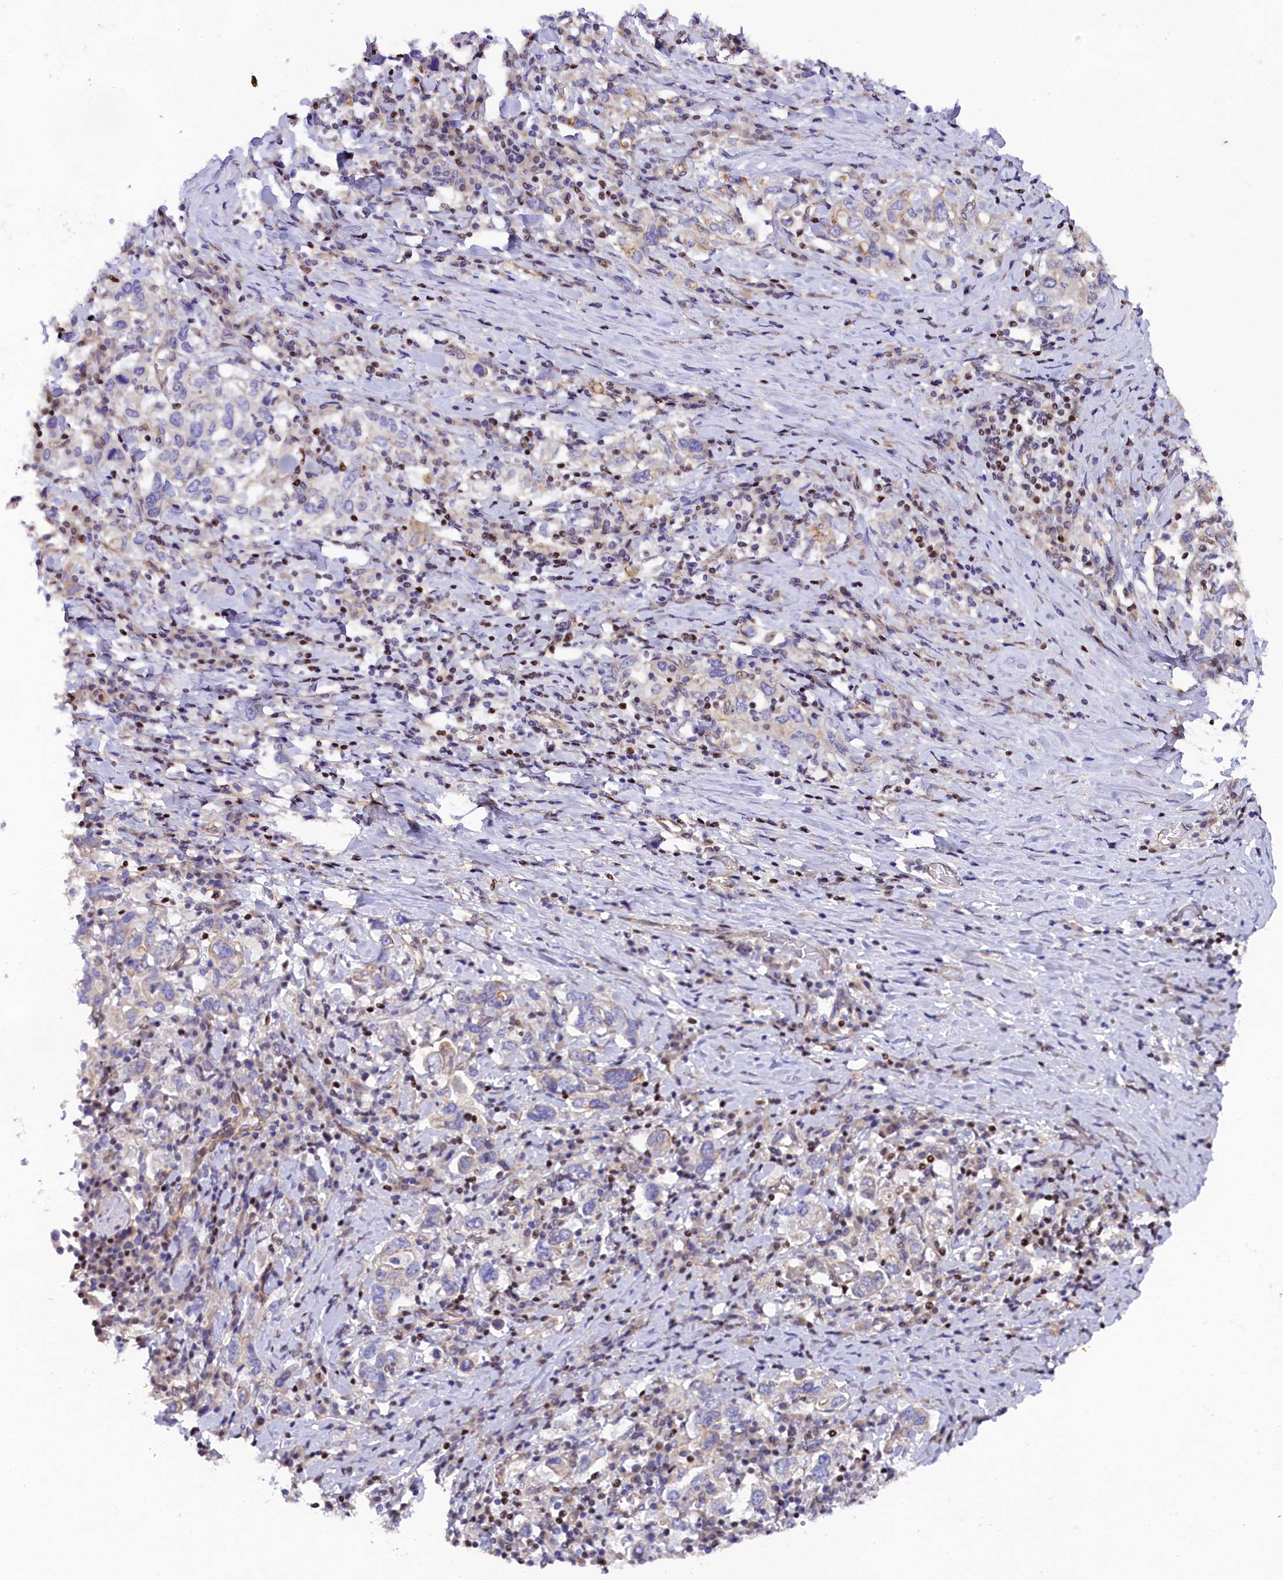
{"staining": {"intensity": "negative", "quantity": "none", "location": "none"}, "tissue": "stomach cancer", "cell_type": "Tumor cells", "image_type": "cancer", "snomed": [{"axis": "morphology", "description": "Adenocarcinoma, NOS"}, {"axis": "topography", "description": "Stomach, upper"}, {"axis": "topography", "description": "Stomach"}], "caption": "There is no significant expression in tumor cells of stomach adenocarcinoma.", "gene": "SP4", "patient": {"sex": "male", "age": 62}}